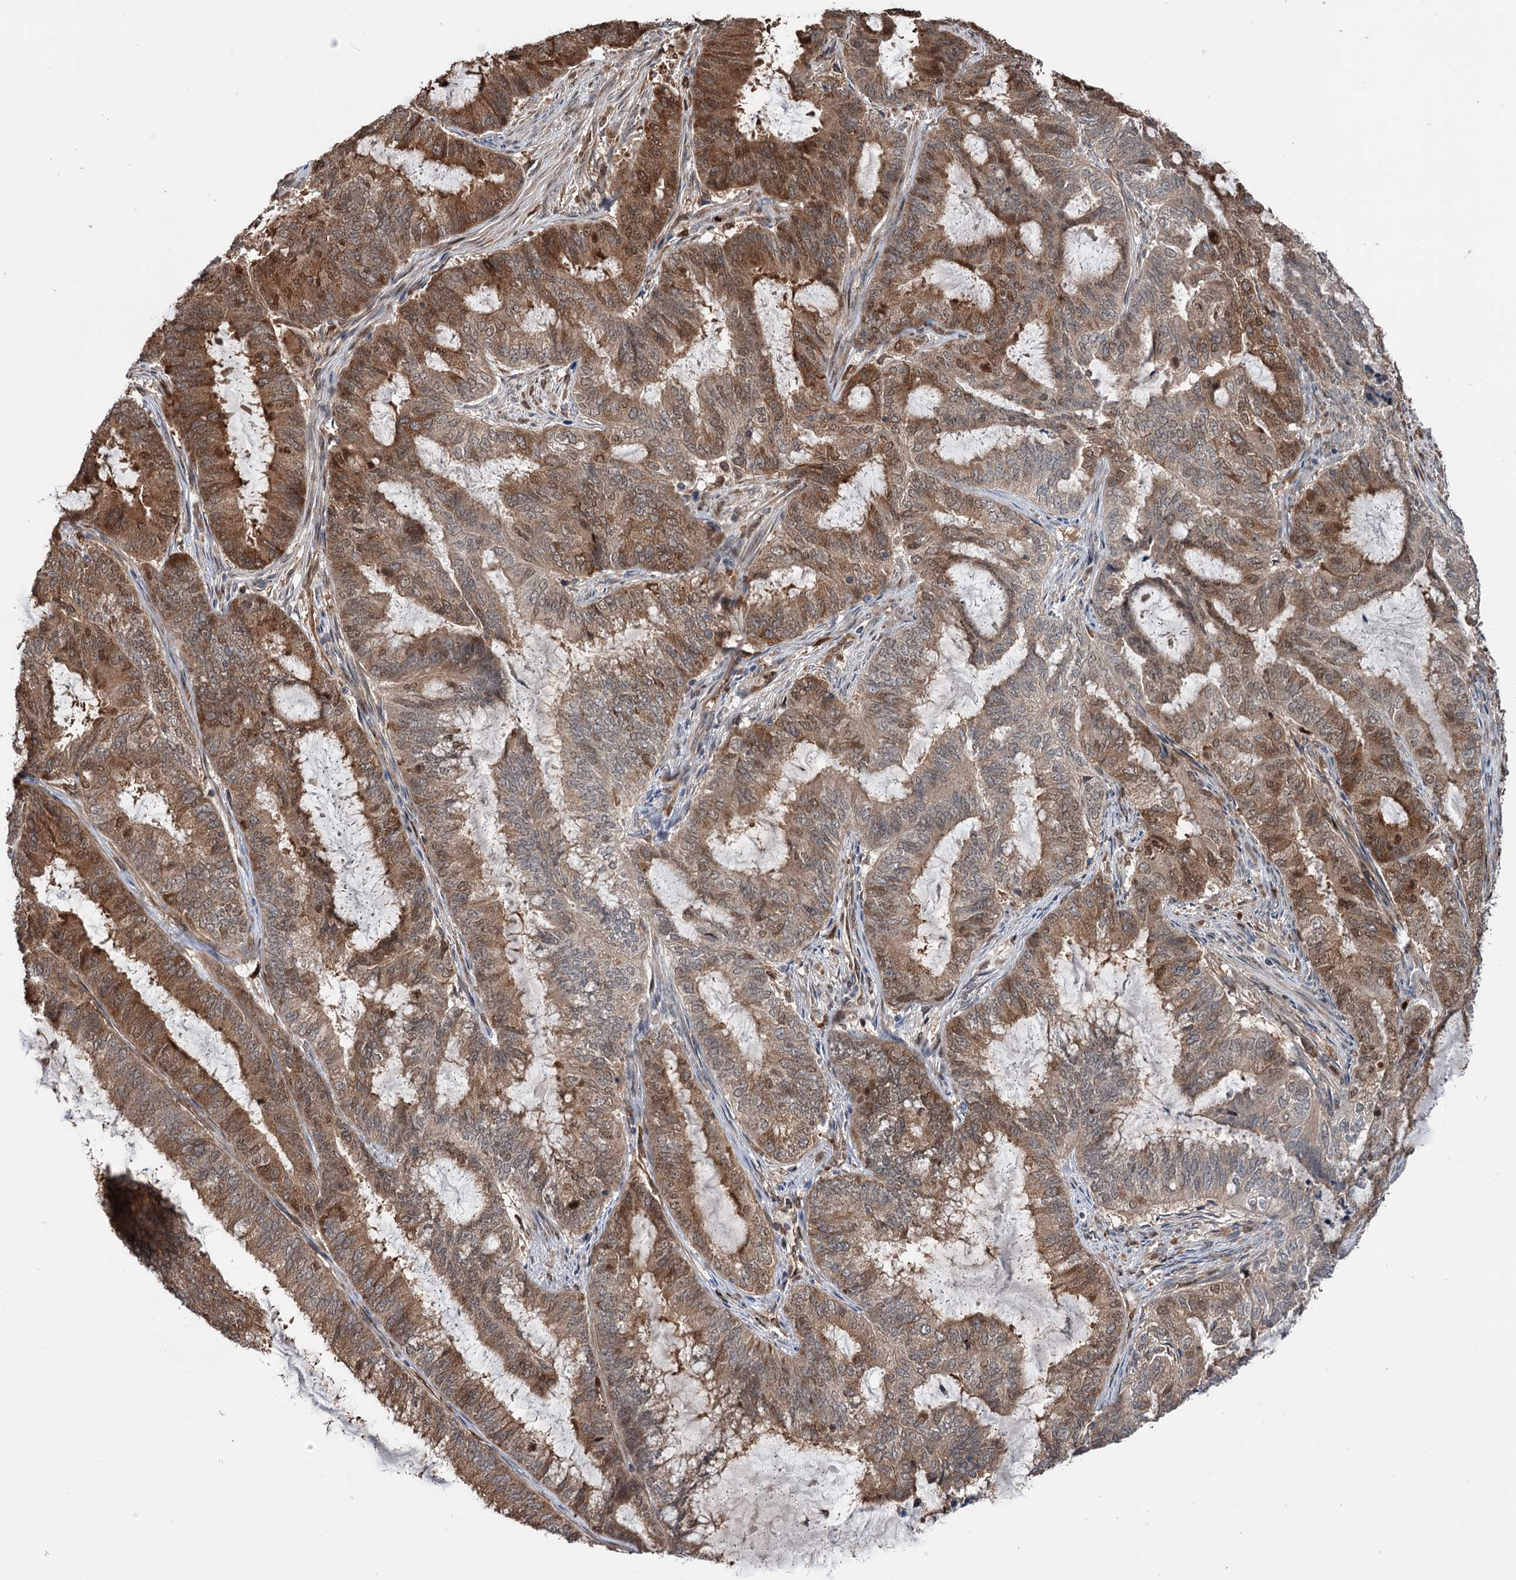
{"staining": {"intensity": "strong", "quantity": "25%-75%", "location": "cytoplasmic/membranous,nuclear"}, "tissue": "endometrial cancer", "cell_type": "Tumor cells", "image_type": "cancer", "snomed": [{"axis": "morphology", "description": "Adenocarcinoma, NOS"}, {"axis": "topography", "description": "Endometrium"}], "caption": "DAB (3,3'-diaminobenzidine) immunohistochemical staining of human endometrial adenocarcinoma reveals strong cytoplasmic/membranous and nuclear protein expression in about 25%-75% of tumor cells.", "gene": "NCAPD2", "patient": {"sex": "female", "age": 51}}